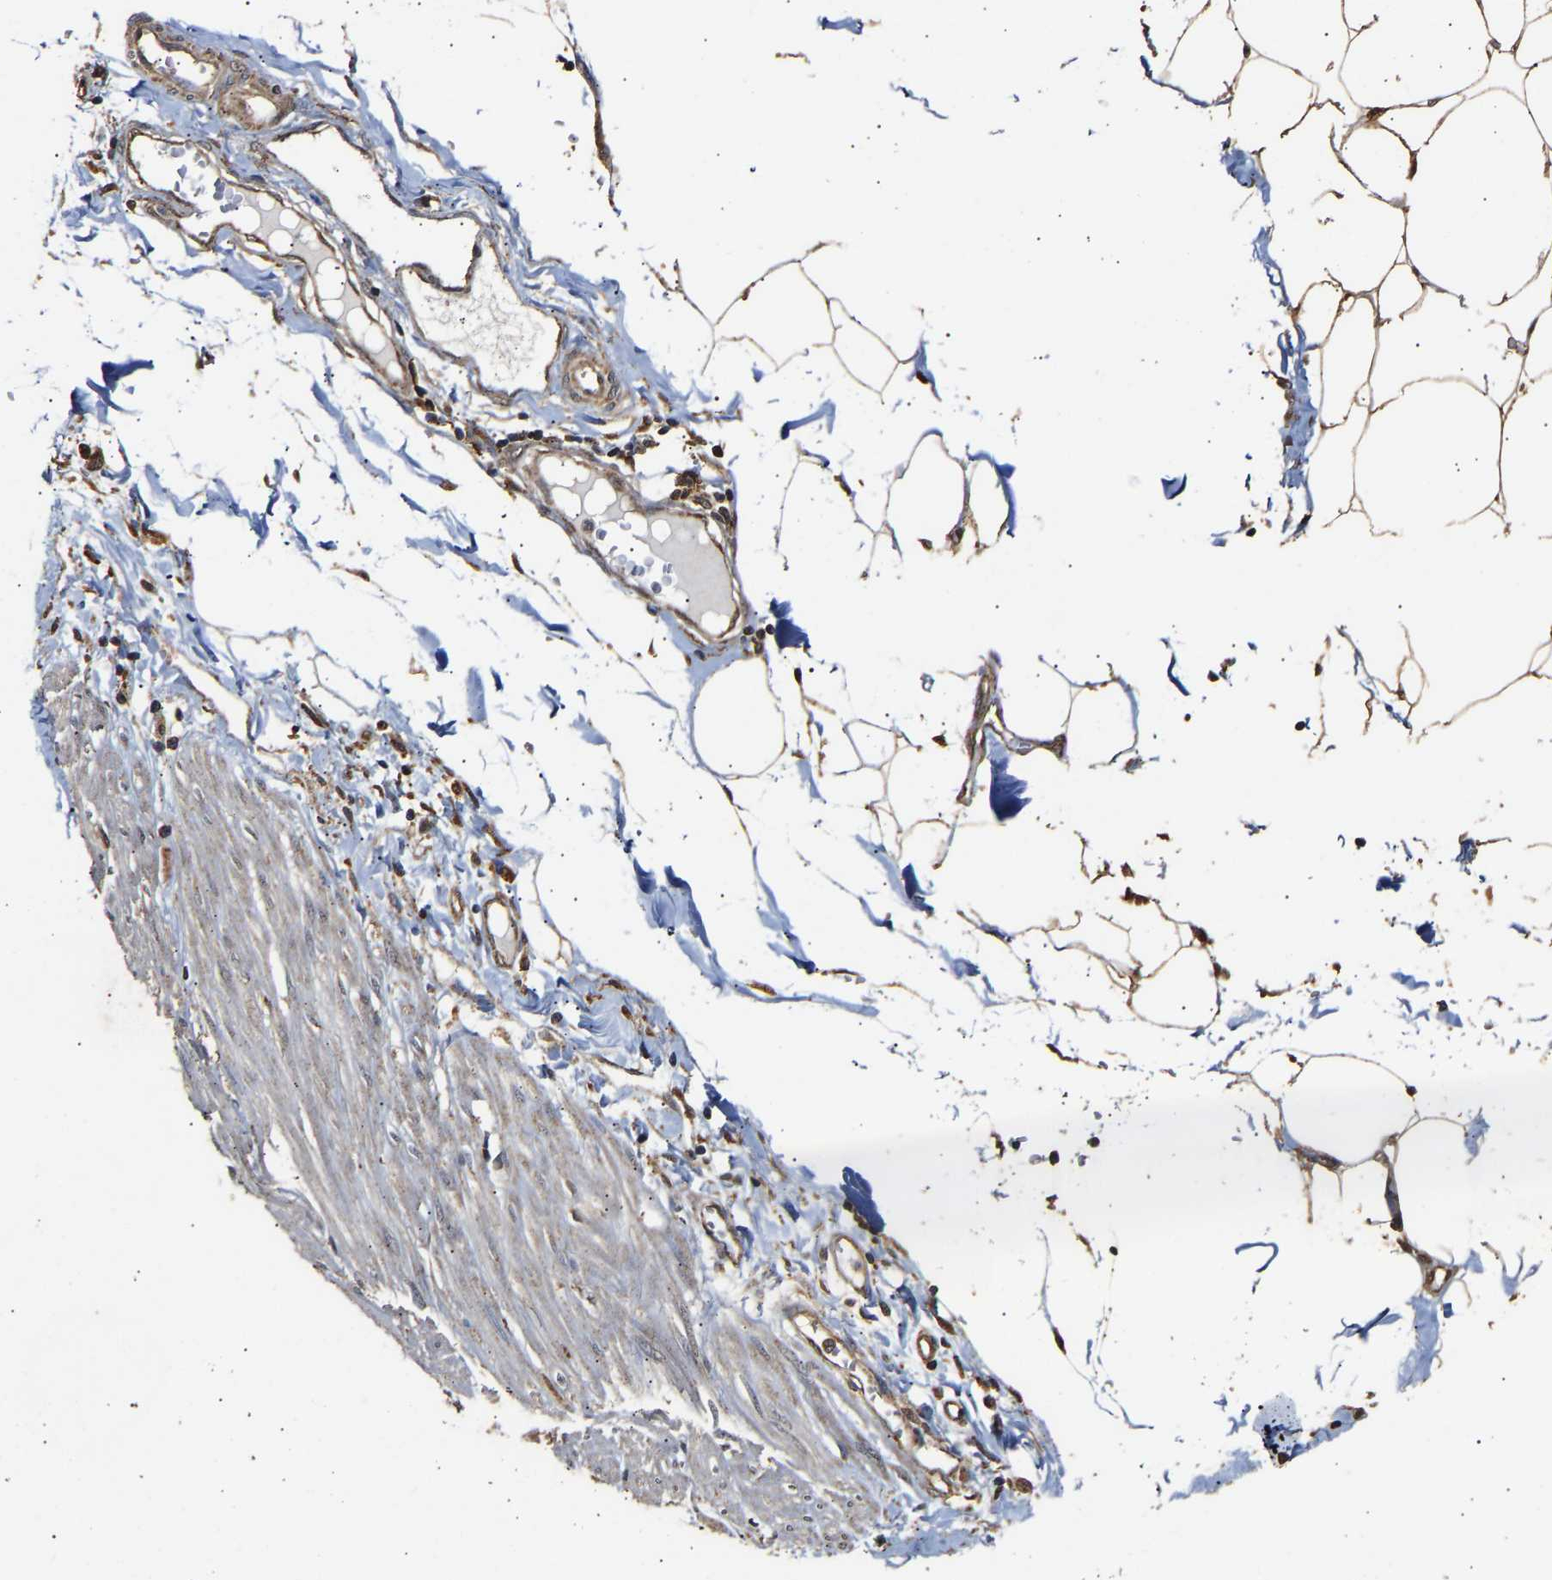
{"staining": {"intensity": "strong", "quantity": ">75%", "location": "cytoplasmic/membranous"}, "tissue": "adipose tissue", "cell_type": "Adipocytes", "image_type": "normal", "snomed": [{"axis": "morphology", "description": "Normal tissue, NOS"}, {"axis": "morphology", "description": "Adenocarcinoma, NOS"}, {"axis": "topography", "description": "Colon"}, {"axis": "topography", "description": "Peripheral nerve tissue"}], "caption": "IHC (DAB) staining of unremarkable human adipose tissue displays strong cytoplasmic/membranous protein expression in about >75% of adipocytes.", "gene": "ZNF26", "patient": {"sex": "male", "age": 14}}